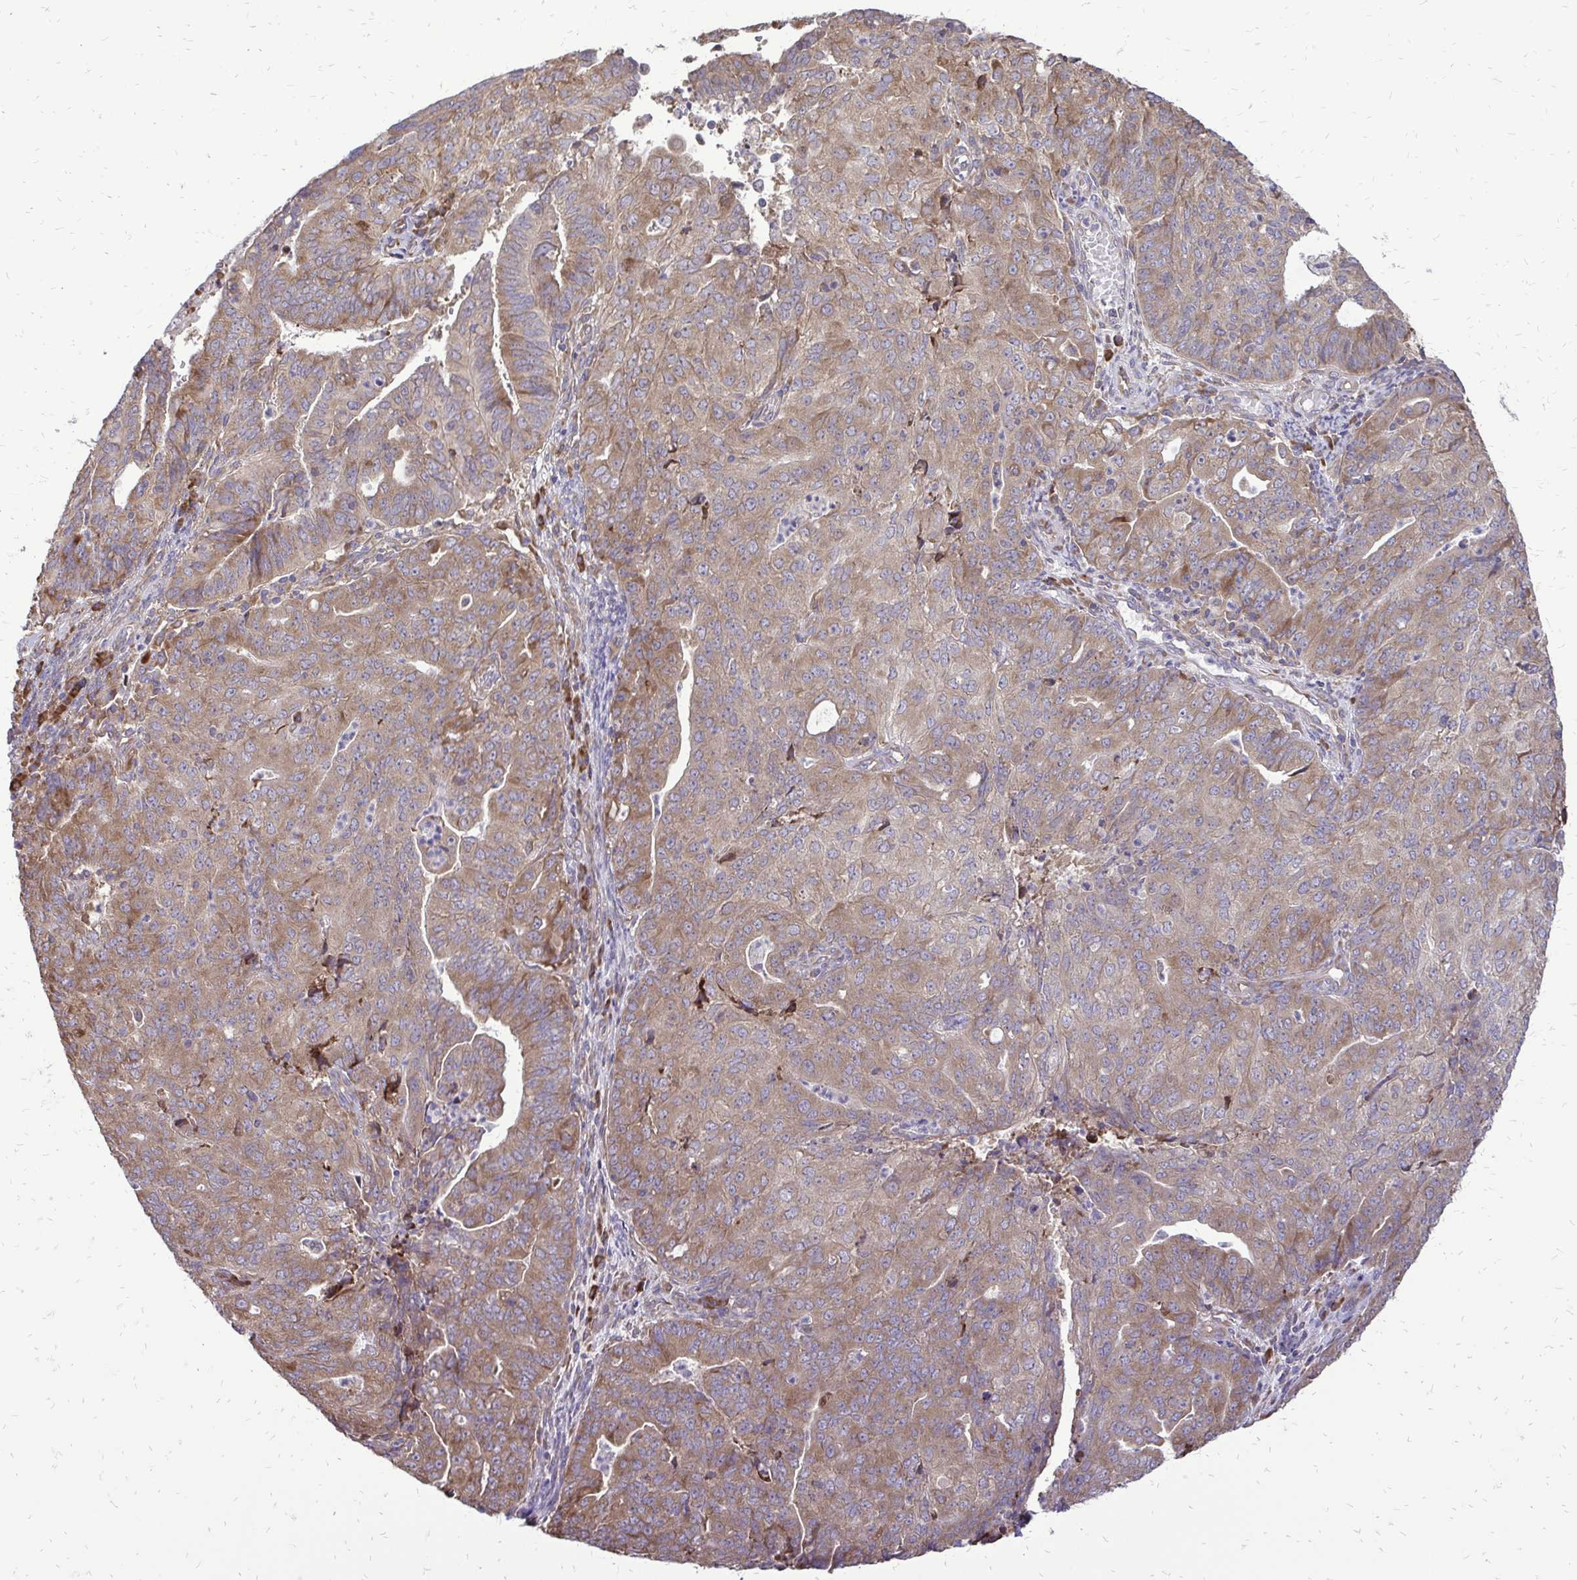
{"staining": {"intensity": "weak", "quantity": ">75%", "location": "cytoplasmic/membranous"}, "tissue": "endometrial cancer", "cell_type": "Tumor cells", "image_type": "cancer", "snomed": [{"axis": "morphology", "description": "Adenocarcinoma, NOS"}, {"axis": "topography", "description": "Endometrium"}], "caption": "Weak cytoplasmic/membranous positivity for a protein is seen in approximately >75% of tumor cells of endometrial adenocarcinoma using immunohistochemistry.", "gene": "RPS3", "patient": {"sex": "female", "age": 82}}